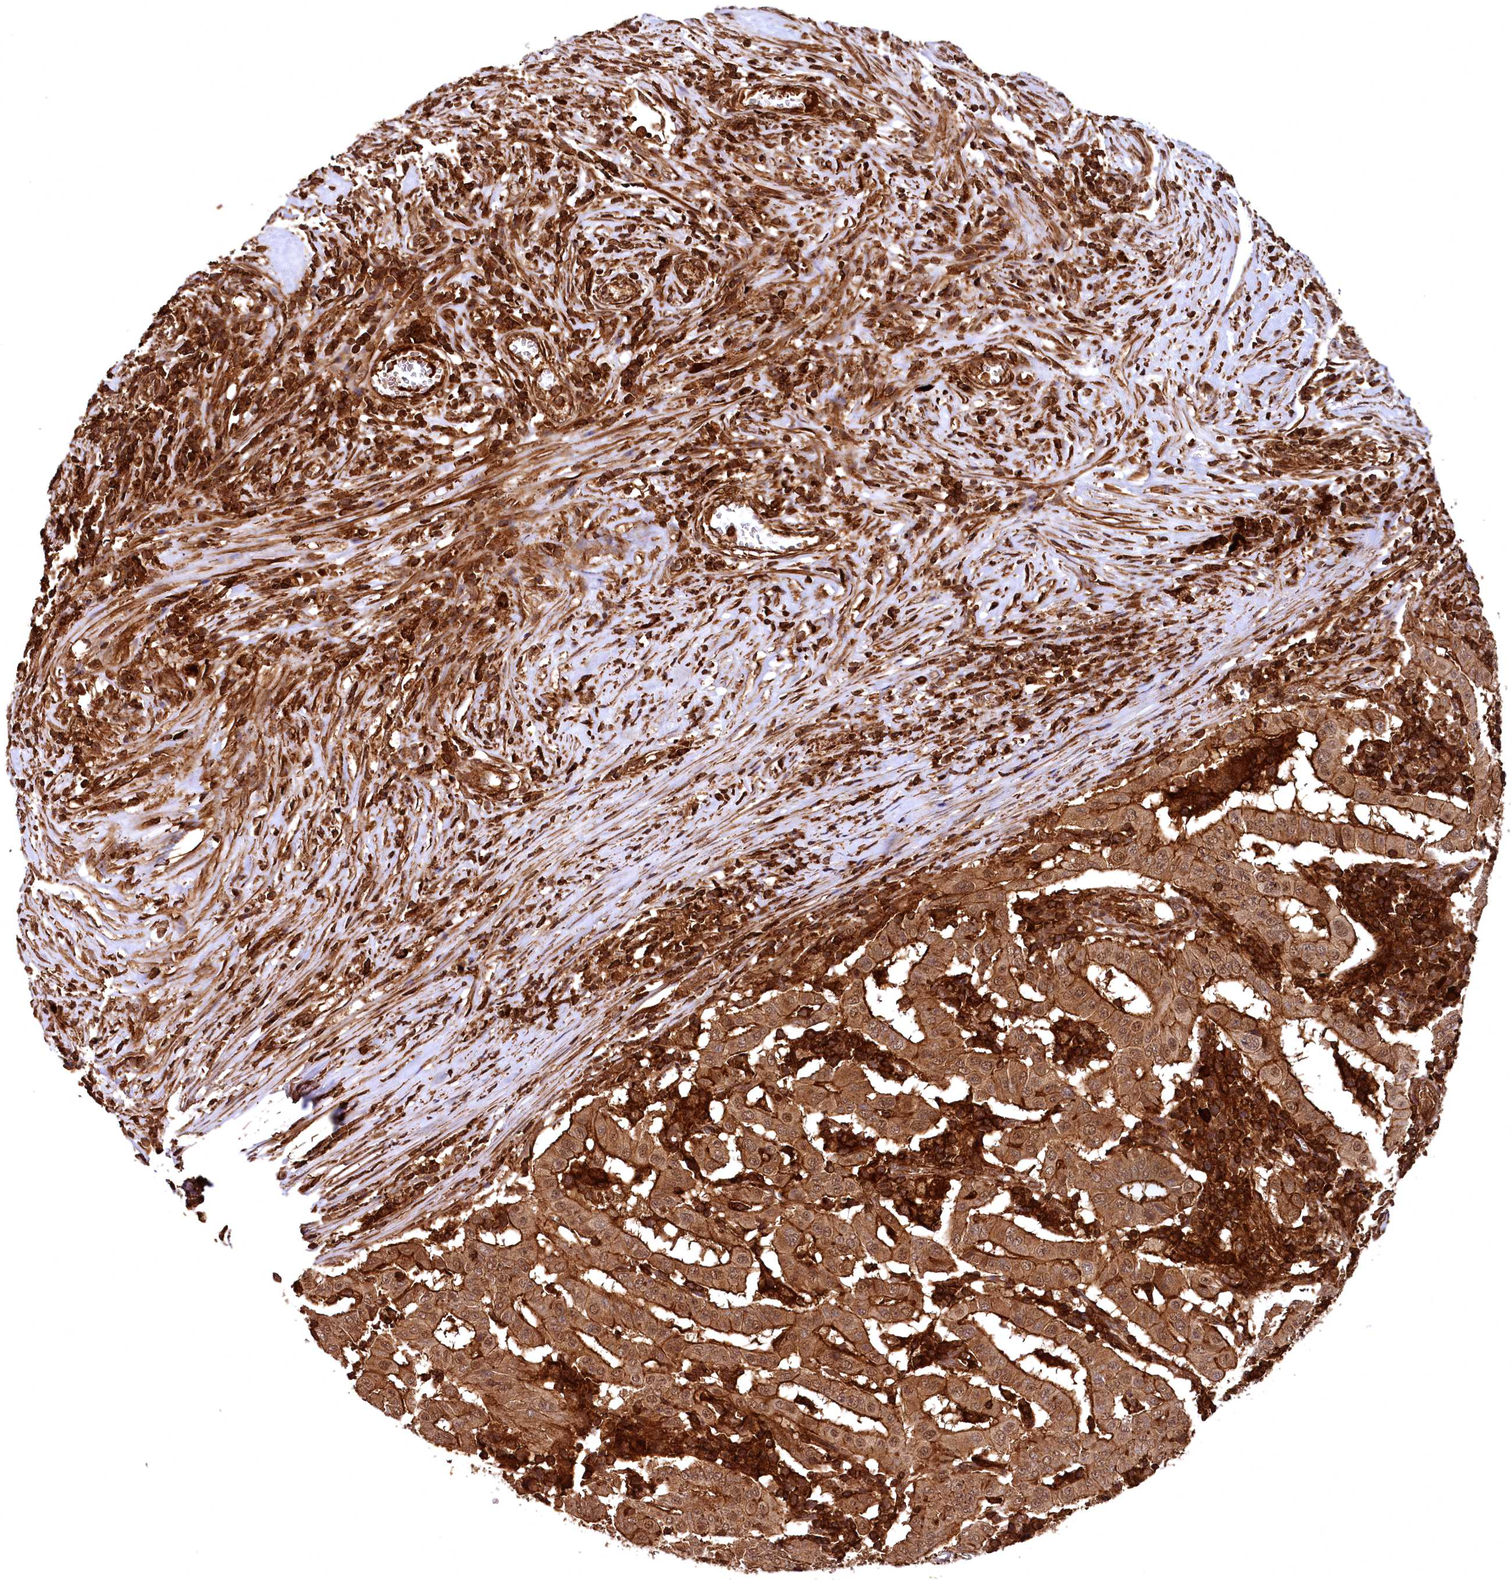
{"staining": {"intensity": "strong", "quantity": ">75%", "location": "cytoplasmic/membranous"}, "tissue": "pancreatic cancer", "cell_type": "Tumor cells", "image_type": "cancer", "snomed": [{"axis": "morphology", "description": "Adenocarcinoma, NOS"}, {"axis": "topography", "description": "Pancreas"}], "caption": "Adenocarcinoma (pancreatic) stained with DAB (3,3'-diaminobenzidine) IHC exhibits high levels of strong cytoplasmic/membranous positivity in approximately >75% of tumor cells. (DAB IHC, brown staining for protein, blue staining for nuclei).", "gene": "STUB1", "patient": {"sex": "male", "age": 63}}